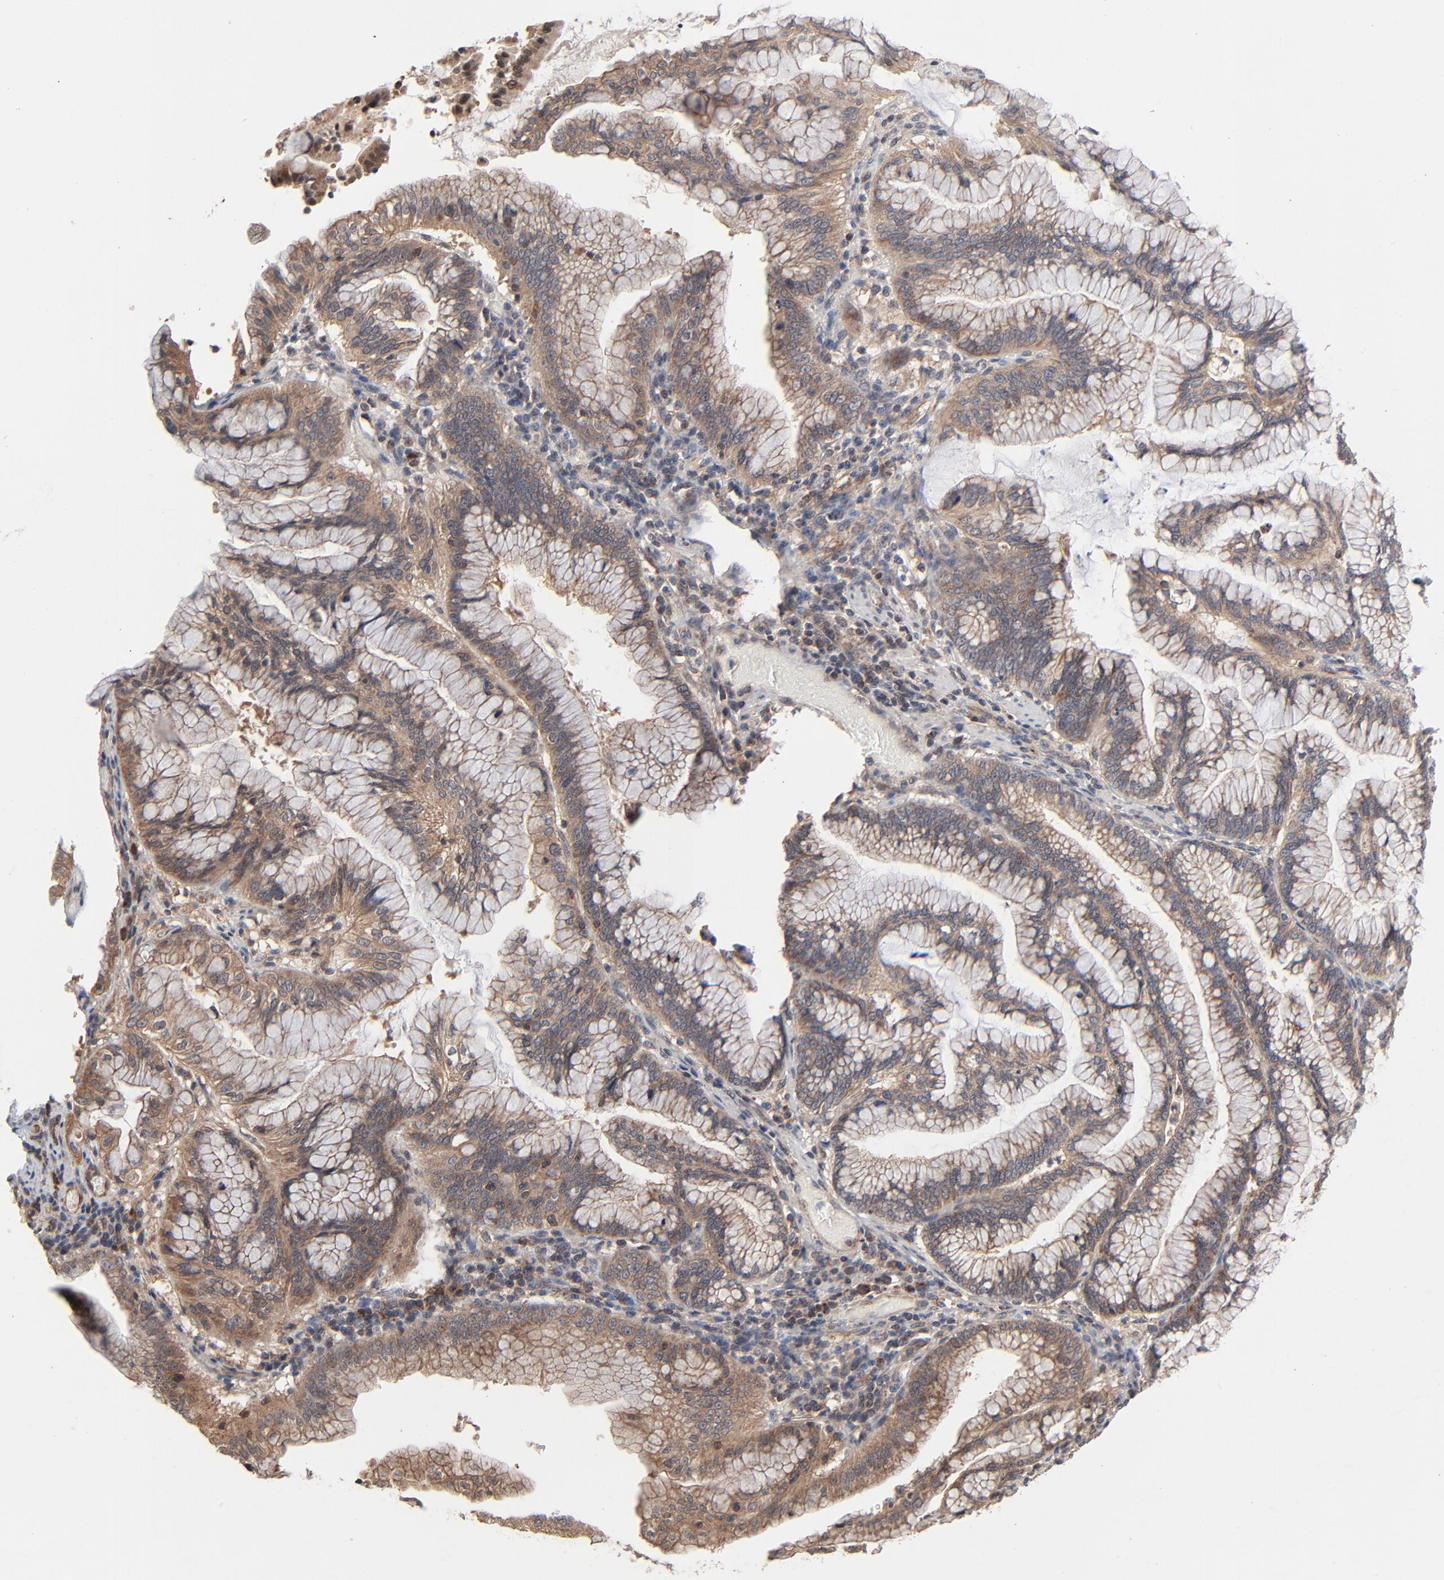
{"staining": {"intensity": "moderate", "quantity": ">75%", "location": "cytoplasmic/membranous"}, "tissue": "pancreatic cancer", "cell_type": "Tumor cells", "image_type": "cancer", "snomed": [{"axis": "morphology", "description": "Adenocarcinoma, NOS"}, {"axis": "topography", "description": "Pancreas"}], "caption": "Immunohistochemical staining of pancreatic cancer shows medium levels of moderate cytoplasmic/membranous expression in about >75% of tumor cells.", "gene": "ABLIM3", "patient": {"sex": "female", "age": 64}}